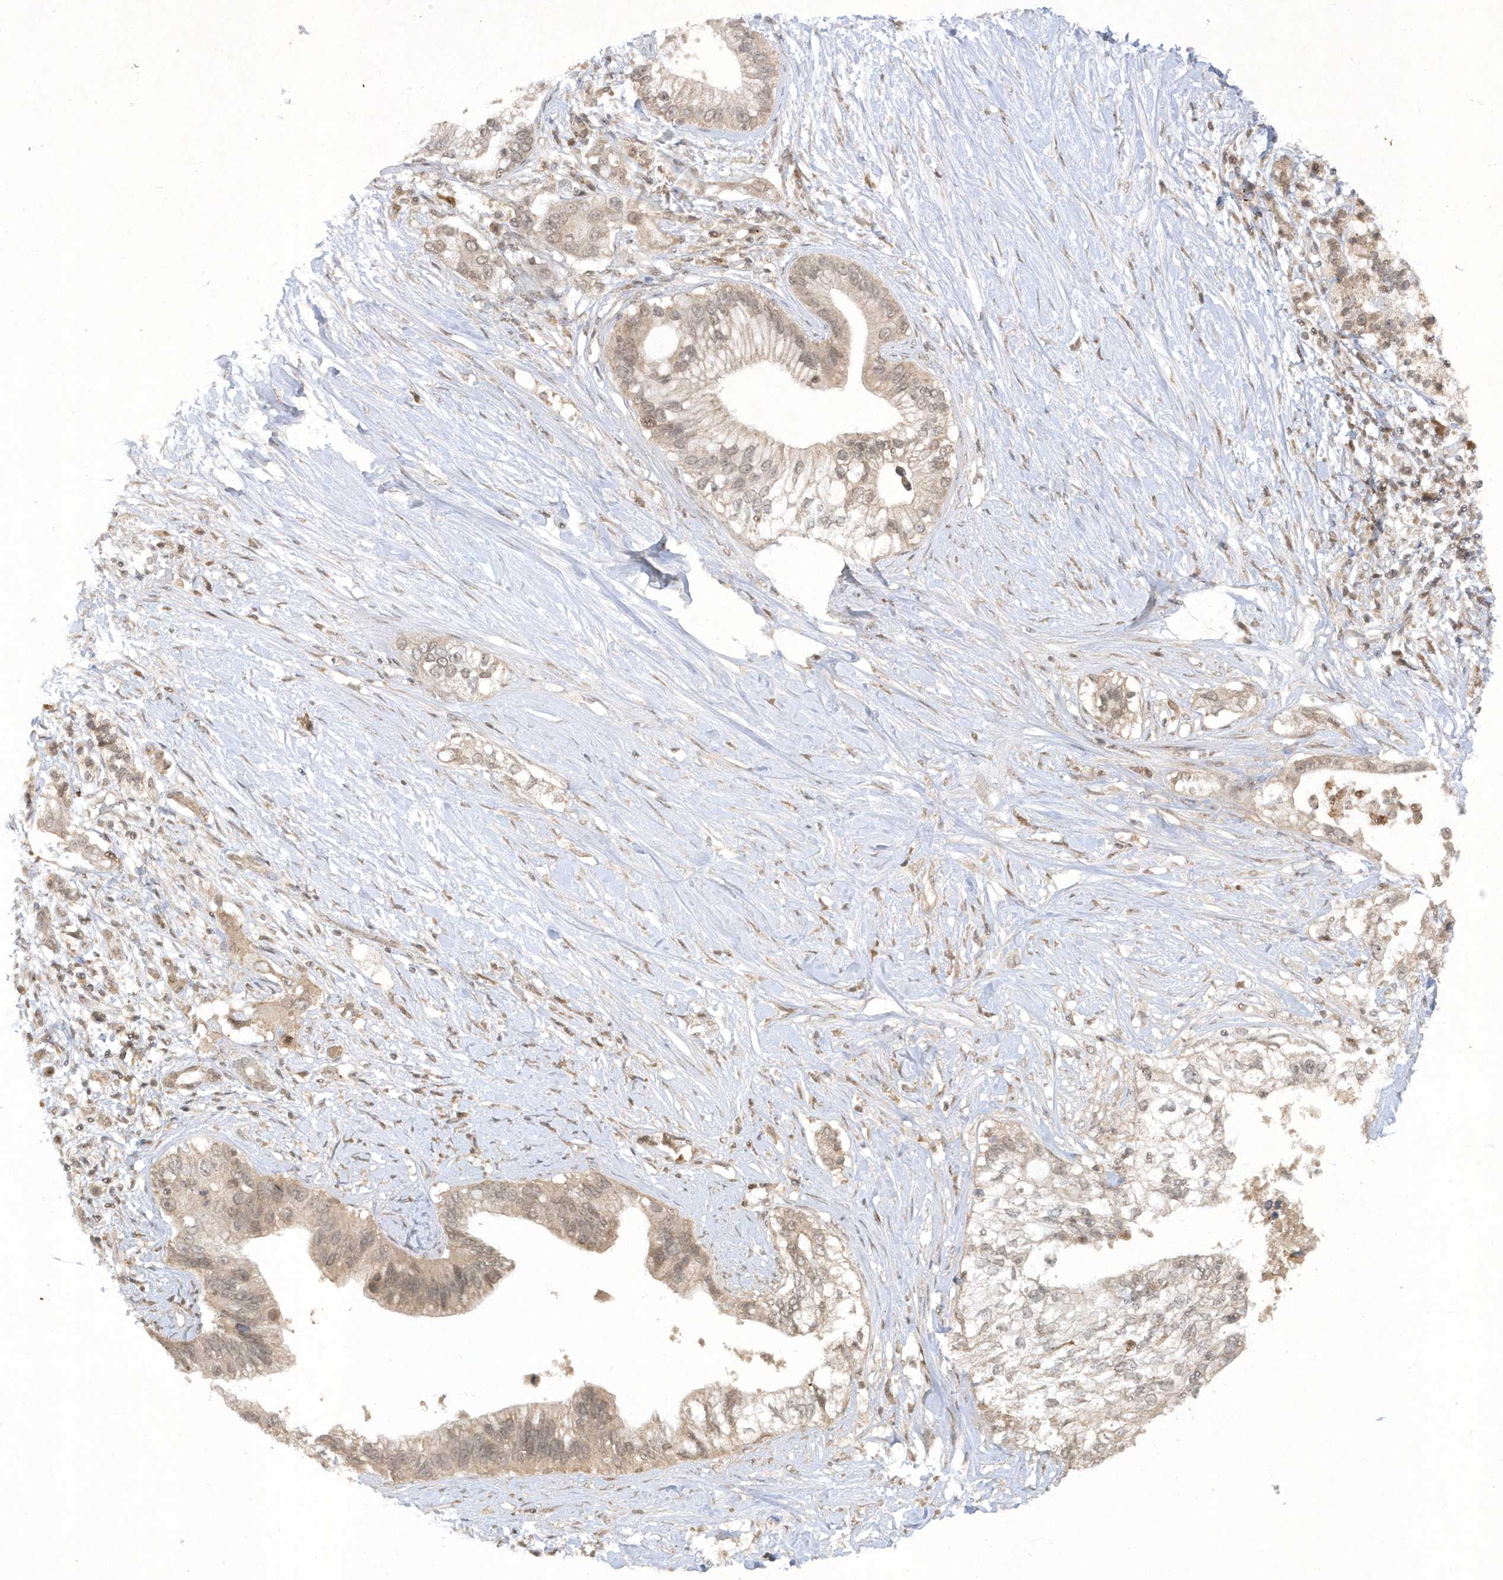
{"staining": {"intensity": "weak", "quantity": "25%-75%", "location": "cytoplasmic/membranous"}, "tissue": "pancreatic cancer", "cell_type": "Tumor cells", "image_type": "cancer", "snomed": [{"axis": "morphology", "description": "Normal tissue, NOS"}, {"axis": "morphology", "description": "Adenocarcinoma, NOS"}, {"axis": "topography", "description": "Pancreas"}, {"axis": "topography", "description": "Peripheral nerve tissue"}], "caption": "A brown stain shows weak cytoplasmic/membranous expression of a protein in human adenocarcinoma (pancreatic) tumor cells.", "gene": "ZNF213", "patient": {"sex": "male", "age": 59}}